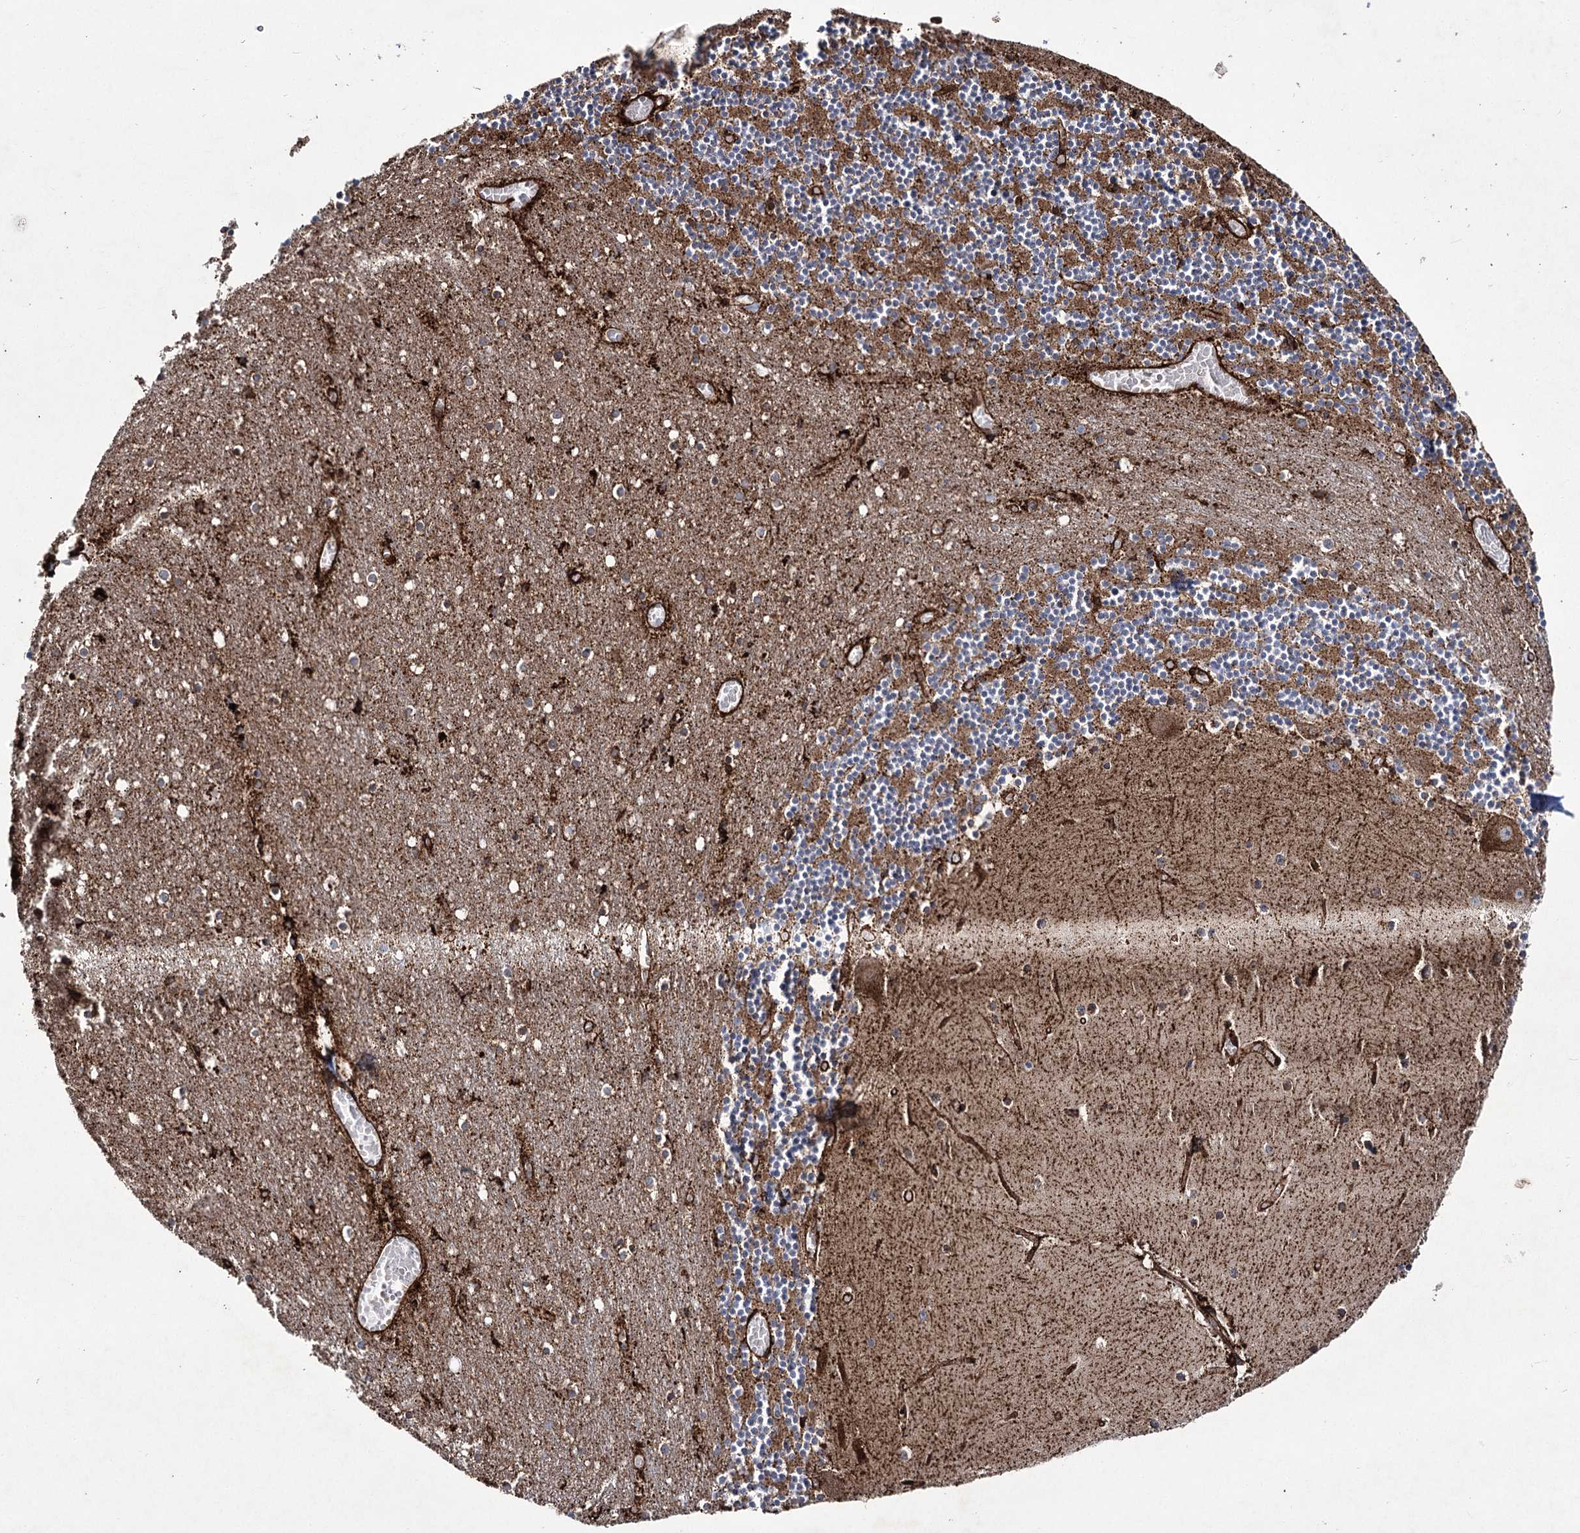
{"staining": {"intensity": "moderate", "quantity": "25%-75%", "location": "cytoplasmic/membranous"}, "tissue": "cerebellum", "cell_type": "Cells in granular layer", "image_type": "normal", "snomed": [{"axis": "morphology", "description": "Normal tissue, NOS"}, {"axis": "topography", "description": "Cerebellum"}], "caption": "An immunohistochemistry (IHC) image of unremarkable tissue is shown. Protein staining in brown labels moderate cytoplasmic/membranous positivity in cerebellum within cells in granular layer.", "gene": "DCUN1D4", "patient": {"sex": "female", "age": 28}}